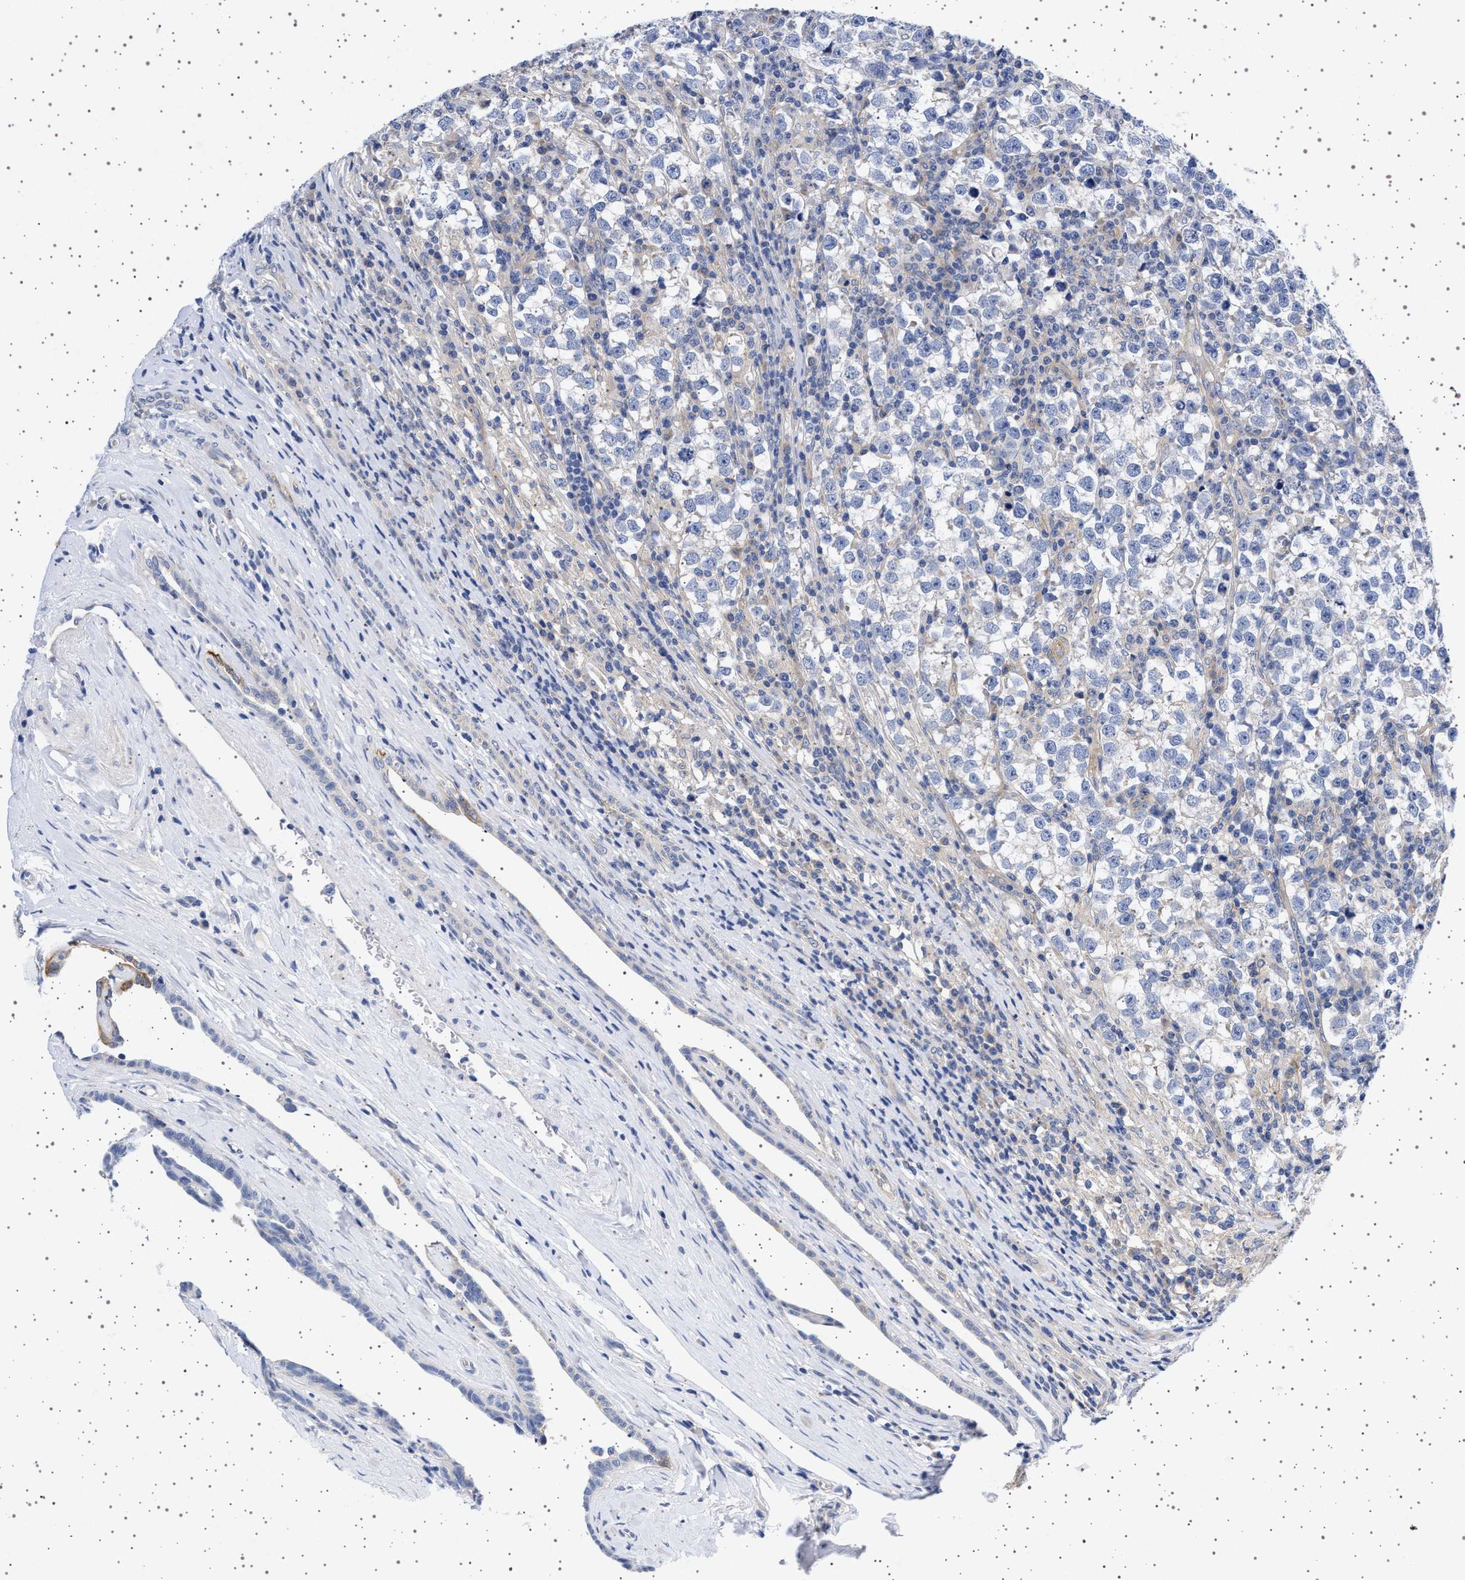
{"staining": {"intensity": "negative", "quantity": "none", "location": "none"}, "tissue": "testis cancer", "cell_type": "Tumor cells", "image_type": "cancer", "snomed": [{"axis": "morphology", "description": "Normal tissue, NOS"}, {"axis": "morphology", "description": "Seminoma, NOS"}, {"axis": "topography", "description": "Testis"}], "caption": "Micrograph shows no significant protein staining in tumor cells of testis cancer (seminoma).", "gene": "TRMT10B", "patient": {"sex": "male", "age": 43}}